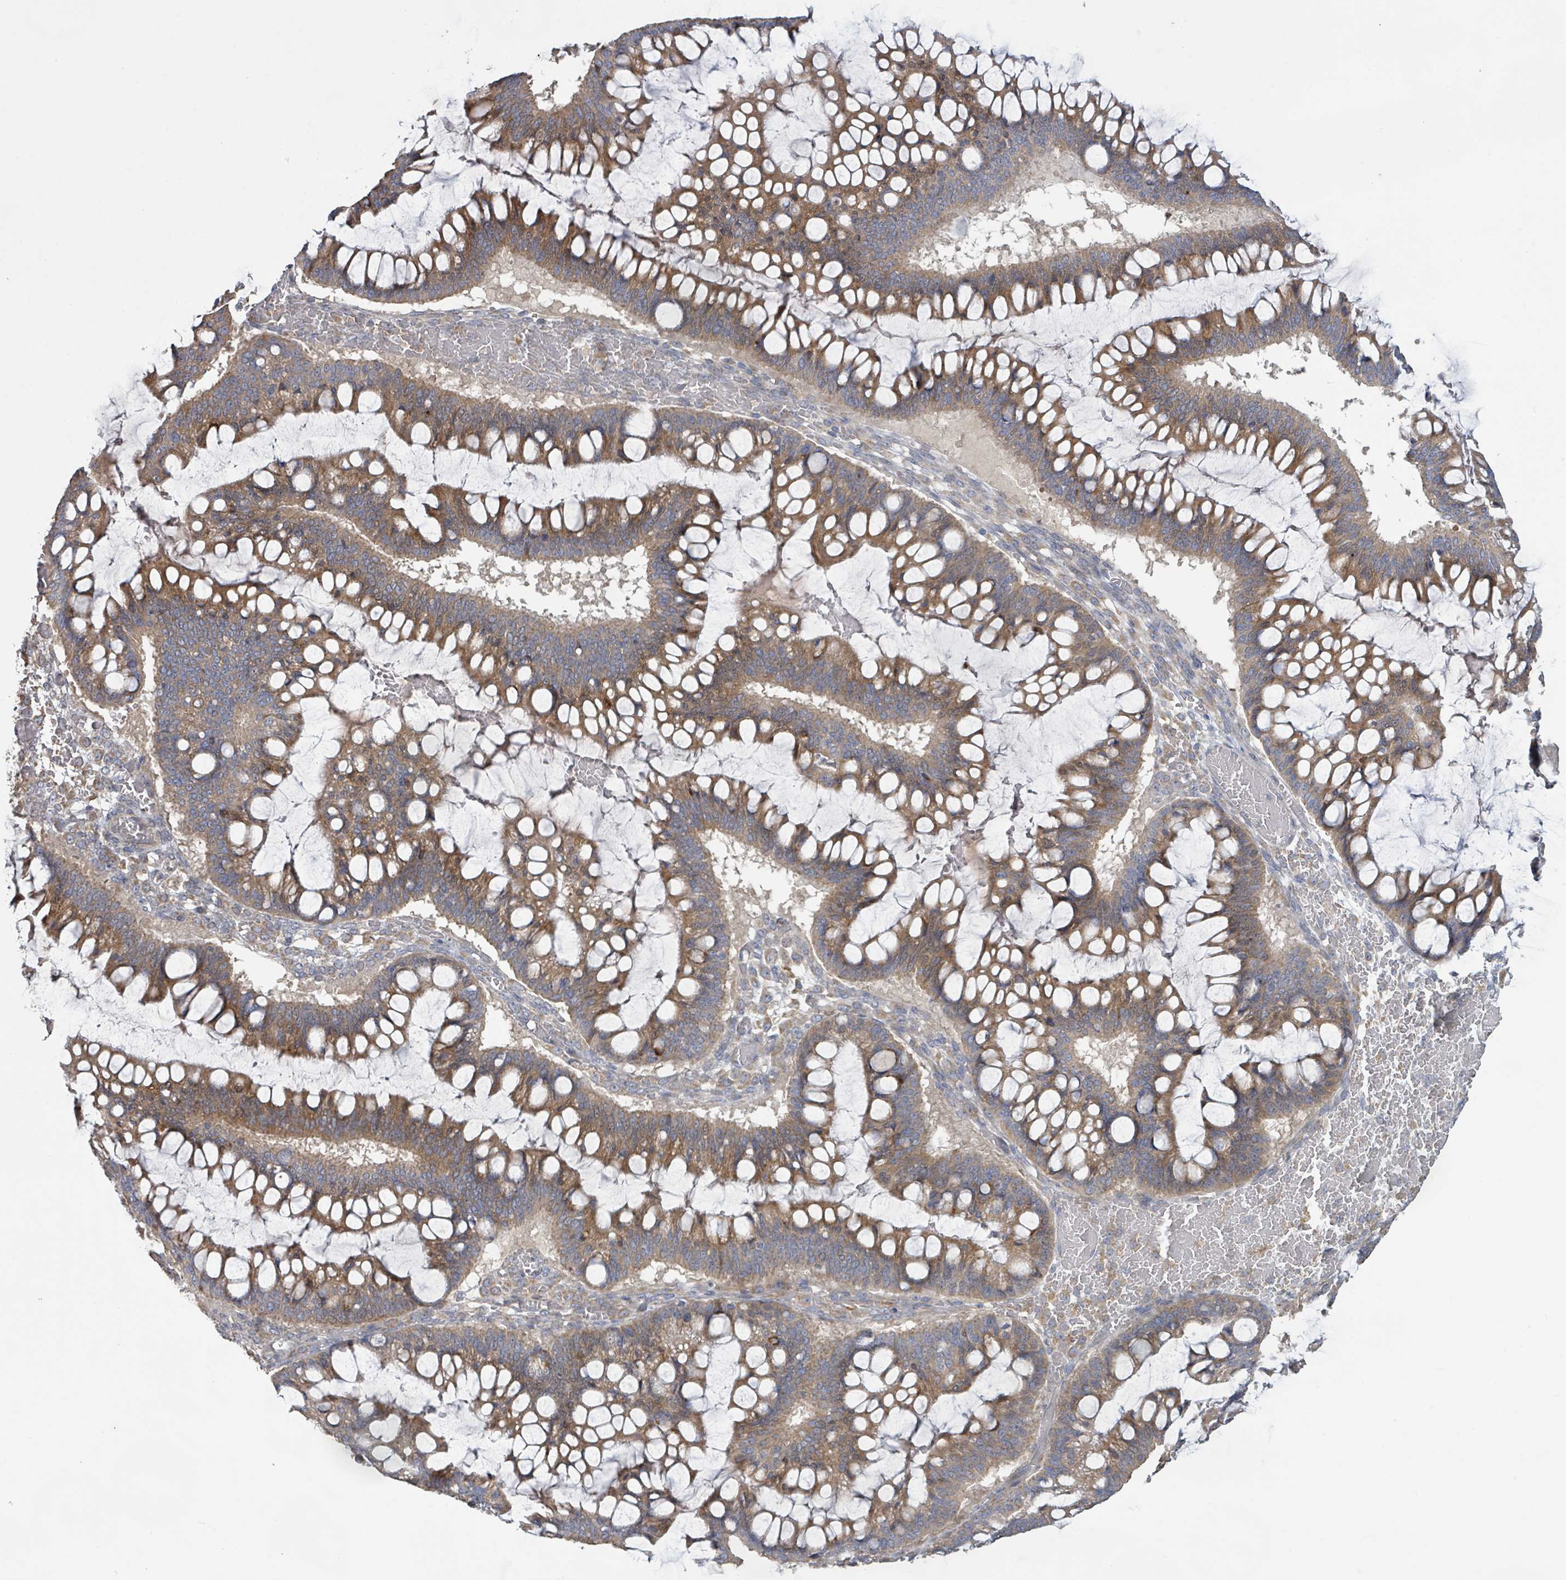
{"staining": {"intensity": "moderate", "quantity": ">75%", "location": "cytoplasmic/membranous"}, "tissue": "ovarian cancer", "cell_type": "Tumor cells", "image_type": "cancer", "snomed": [{"axis": "morphology", "description": "Cystadenocarcinoma, mucinous, NOS"}, {"axis": "topography", "description": "Ovary"}], "caption": "Ovarian cancer stained with a brown dye shows moderate cytoplasmic/membranous positive positivity in approximately >75% of tumor cells.", "gene": "KCNS2", "patient": {"sex": "female", "age": 73}}